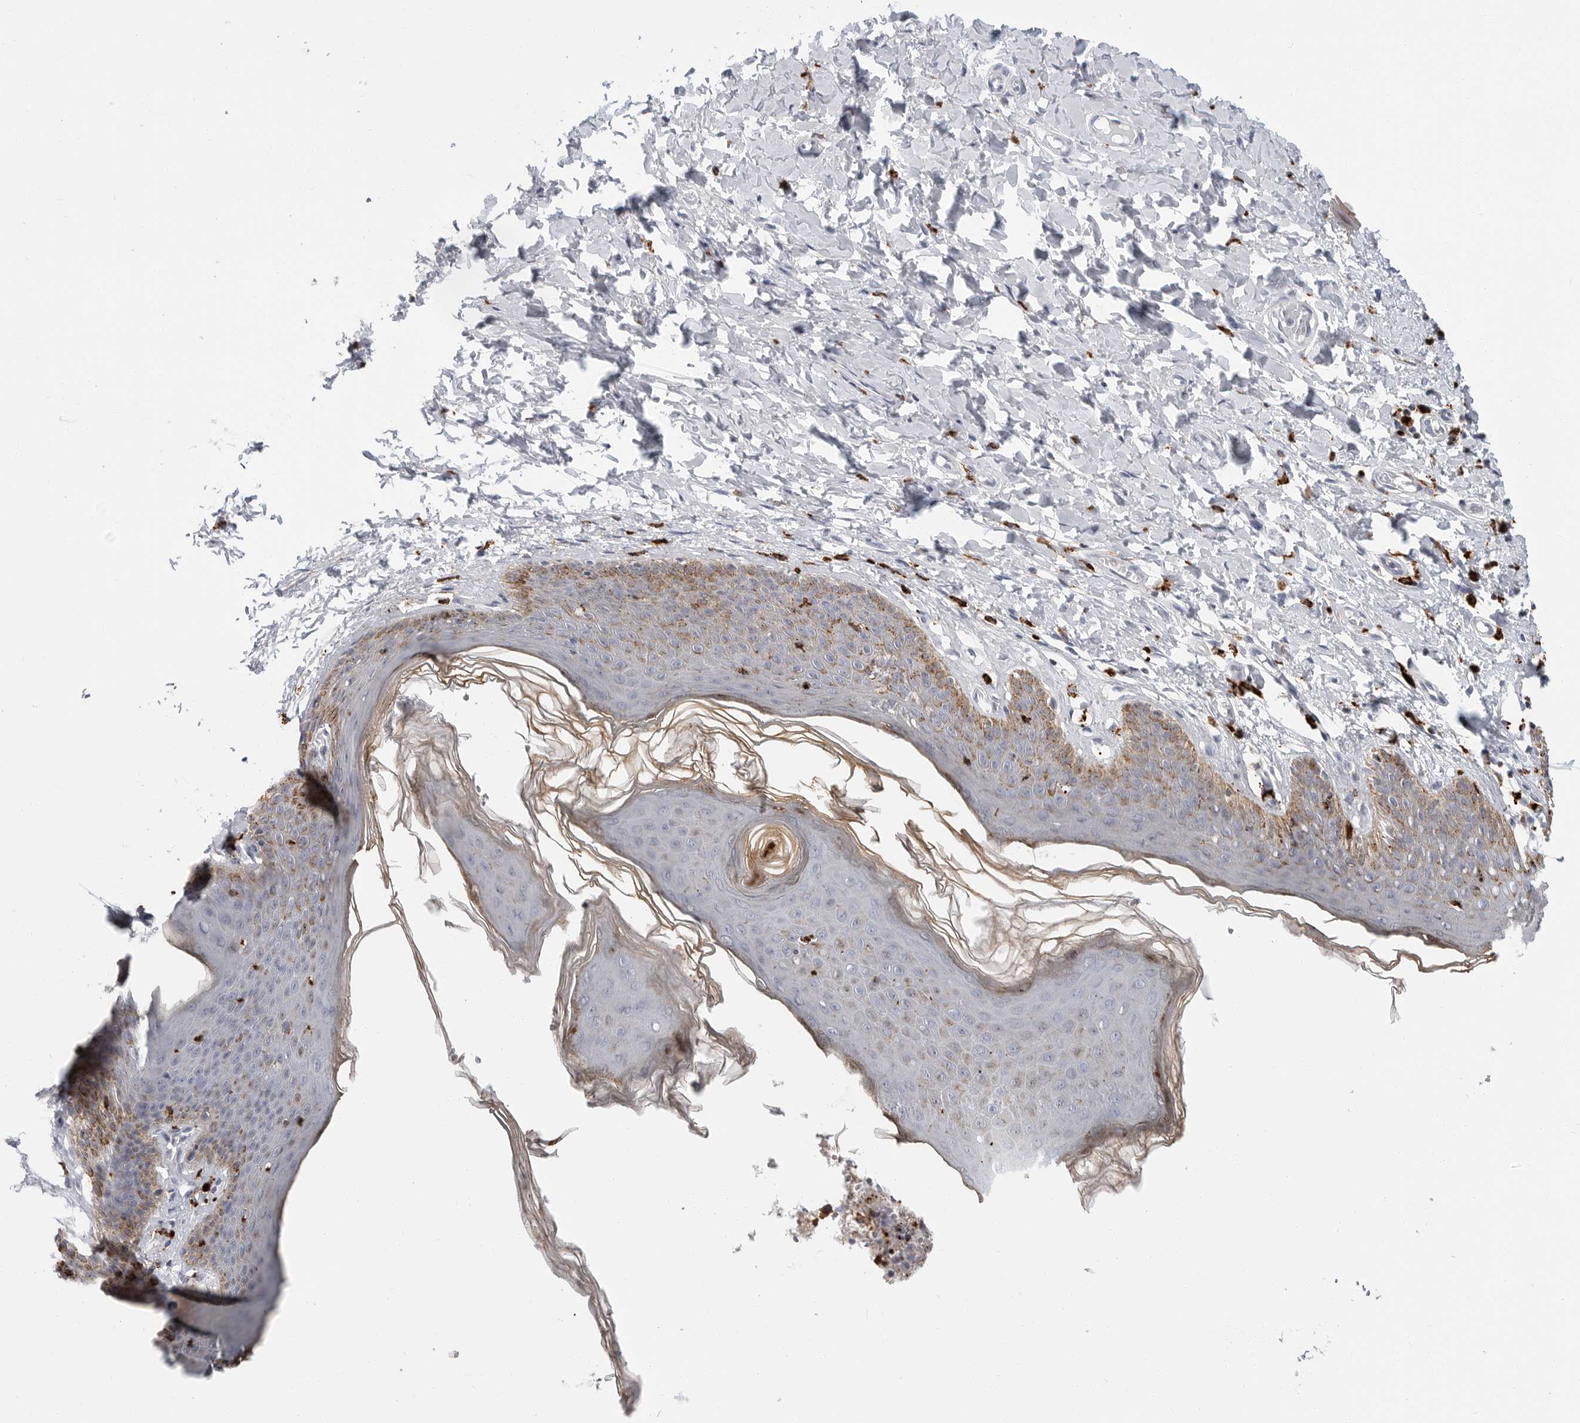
{"staining": {"intensity": "moderate", "quantity": "<25%", "location": "cytoplasmic/membranous"}, "tissue": "skin", "cell_type": "Epidermal cells", "image_type": "normal", "snomed": [{"axis": "morphology", "description": "Normal tissue, NOS"}, {"axis": "topography", "description": "Vulva"}], "caption": "A brown stain labels moderate cytoplasmic/membranous positivity of a protein in epidermal cells of normal skin.", "gene": "IFI30", "patient": {"sex": "female", "age": 66}}